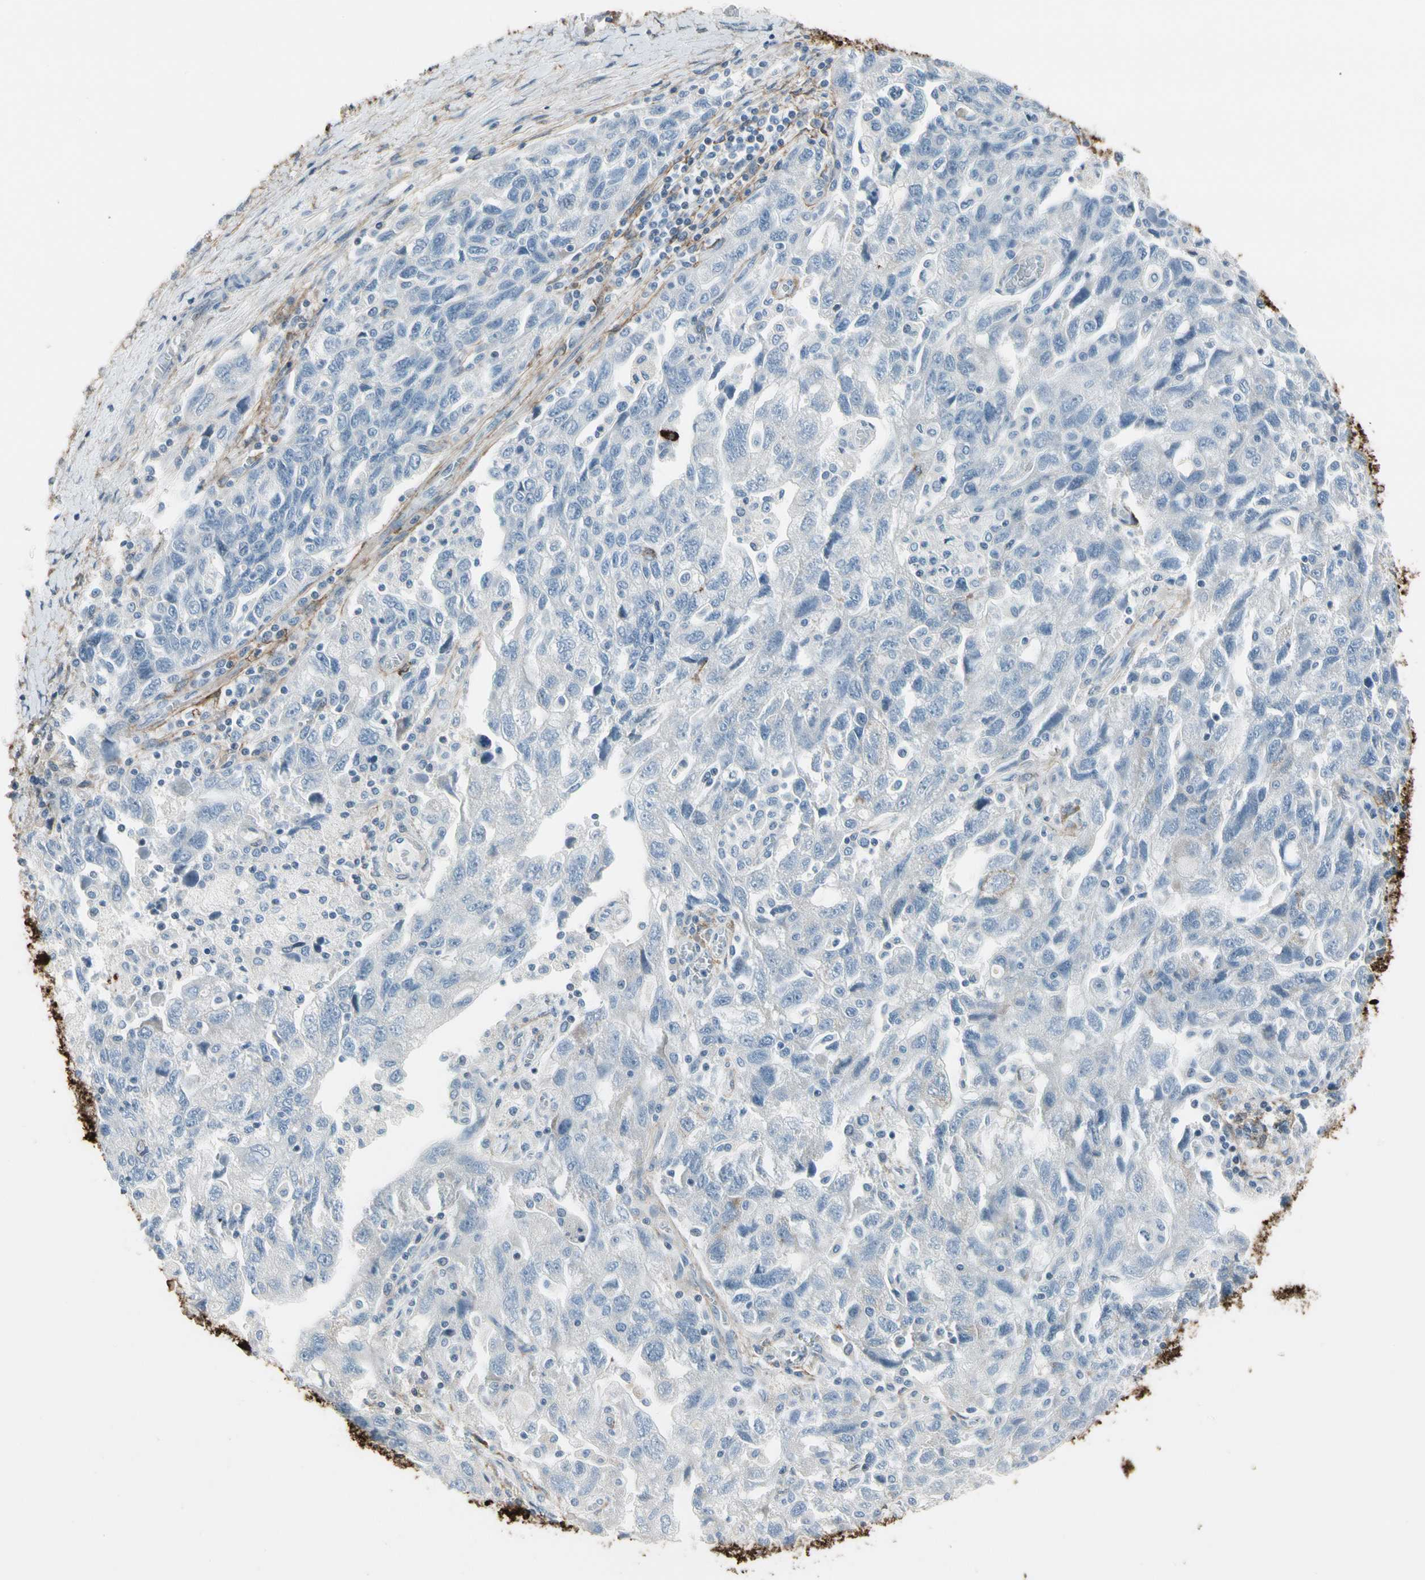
{"staining": {"intensity": "negative", "quantity": "none", "location": "none"}, "tissue": "ovarian cancer", "cell_type": "Tumor cells", "image_type": "cancer", "snomed": [{"axis": "morphology", "description": "Carcinoma, NOS"}, {"axis": "morphology", "description": "Cystadenocarcinoma, serous, NOS"}, {"axis": "topography", "description": "Ovary"}], "caption": "Immunohistochemistry (IHC) of ovarian carcinoma demonstrates no staining in tumor cells.", "gene": "PIGR", "patient": {"sex": "female", "age": 69}}